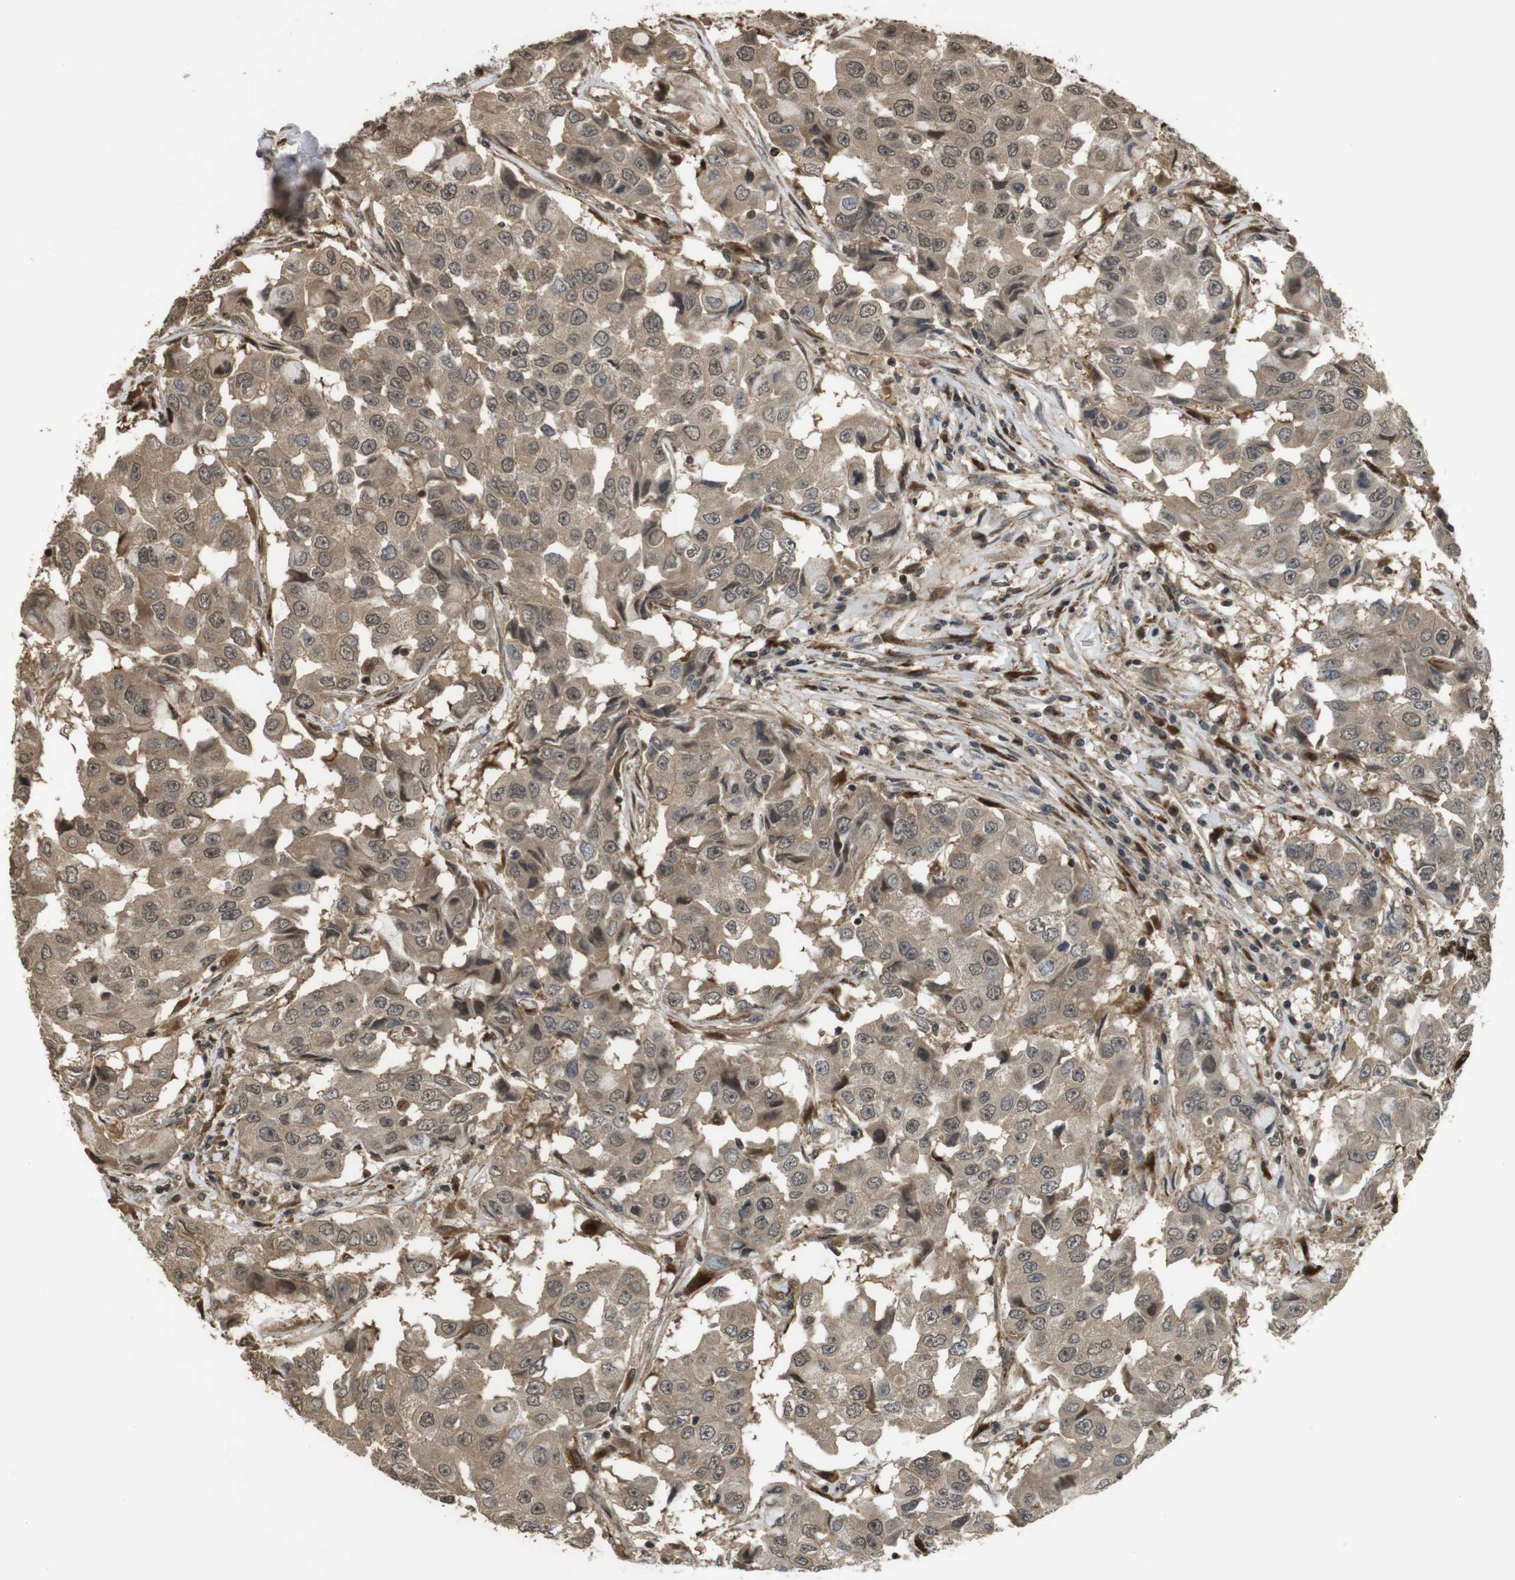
{"staining": {"intensity": "weak", "quantity": ">75%", "location": "cytoplasmic/membranous,nuclear"}, "tissue": "breast cancer", "cell_type": "Tumor cells", "image_type": "cancer", "snomed": [{"axis": "morphology", "description": "Duct carcinoma"}, {"axis": "topography", "description": "Breast"}], "caption": "The immunohistochemical stain shows weak cytoplasmic/membranous and nuclear positivity in tumor cells of breast infiltrating ductal carcinoma tissue.", "gene": "FZD10", "patient": {"sex": "female", "age": 27}}